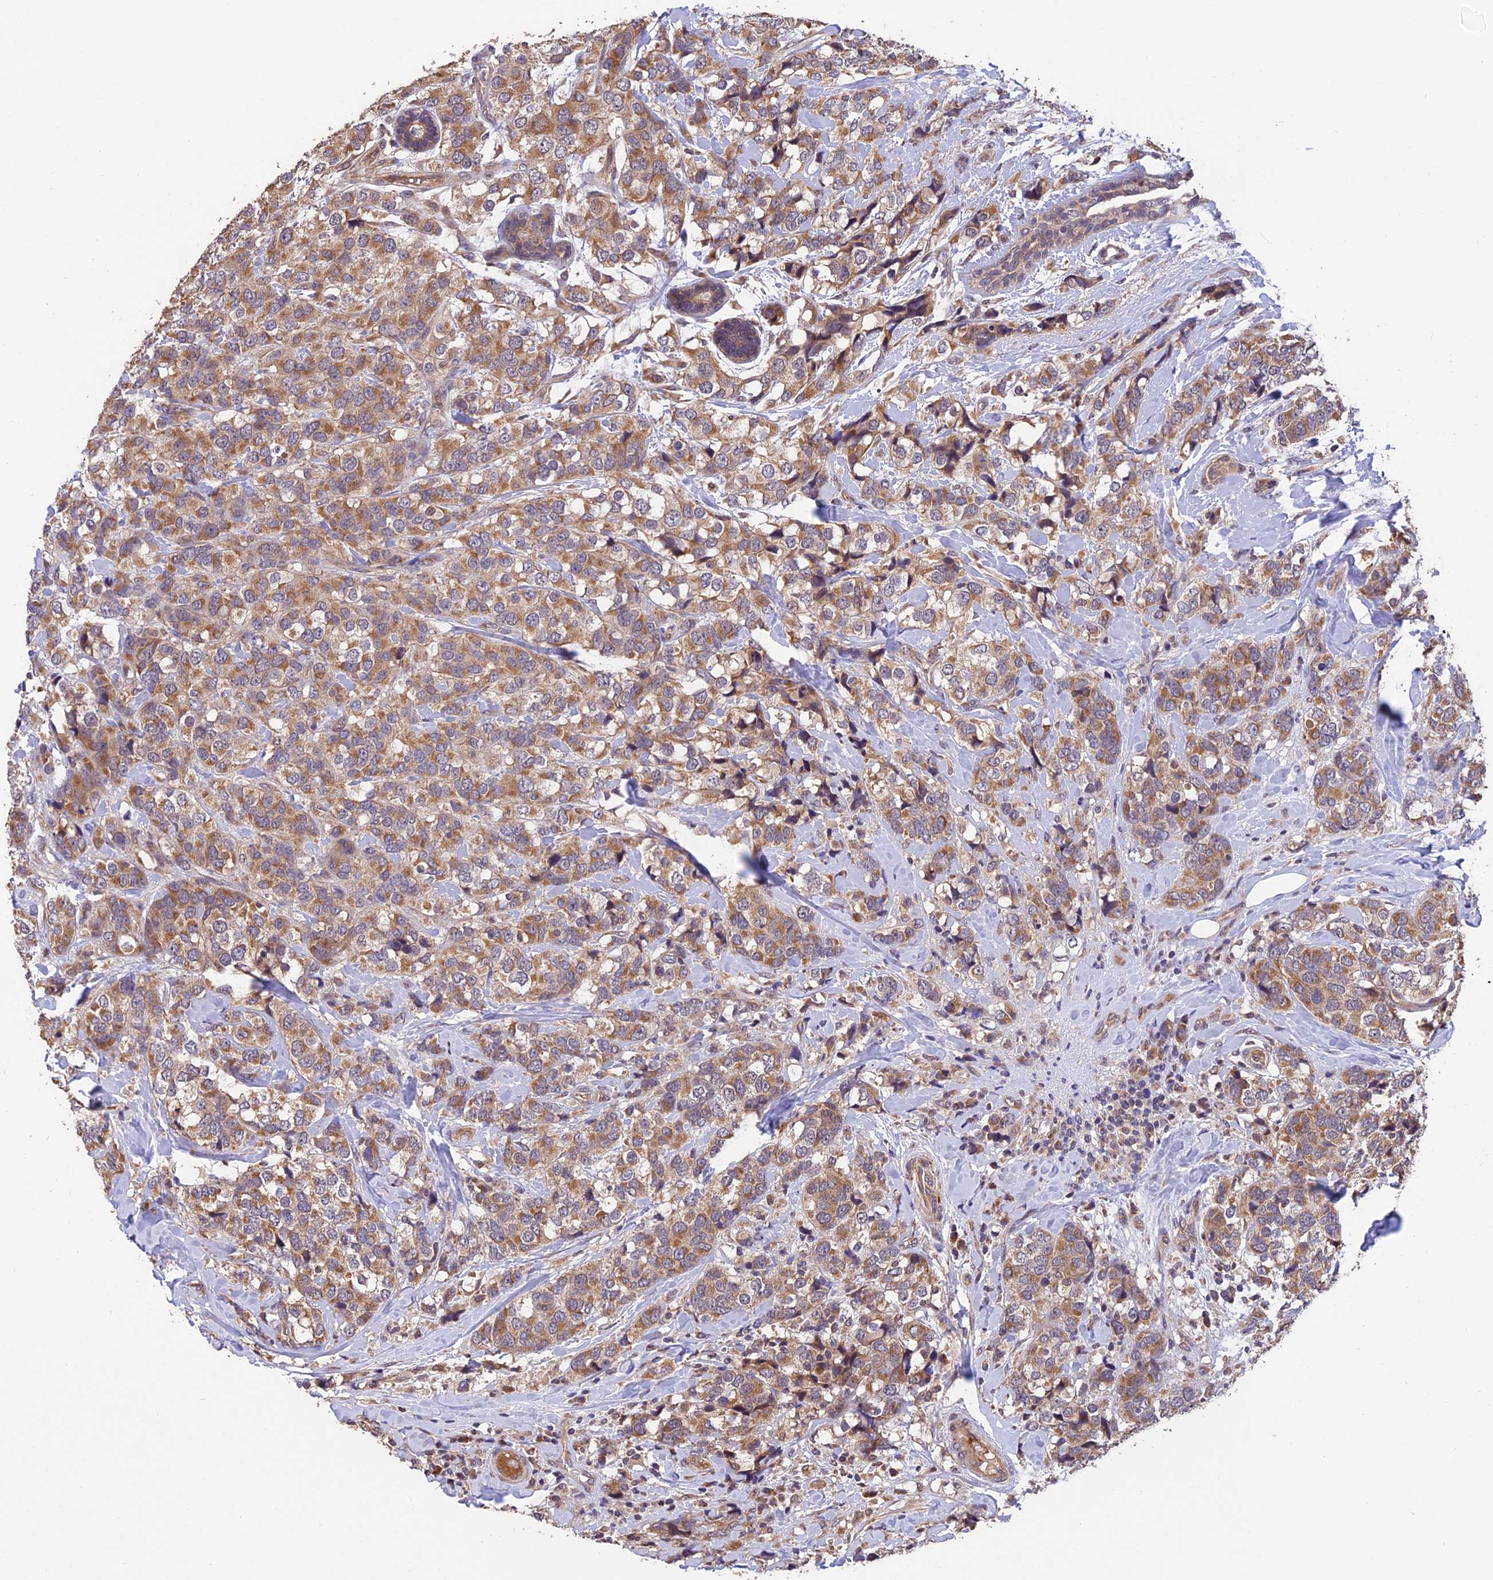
{"staining": {"intensity": "moderate", "quantity": ">75%", "location": "cytoplasmic/membranous"}, "tissue": "breast cancer", "cell_type": "Tumor cells", "image_type": "cancer", "snomed": [{"axis": "morphology", "description": "Lobular carcinoma"}, {"axis": "topography", "description": "Breast"}], "caption": "This micrograph shows immunohistochemistry staining of human breast cancer, with medium moderate cytoplasmic/membranous positivity in approximately >75% of tumor cells.", "gene": "MNS1", "patient": {"sex": "female", "age": 59}}